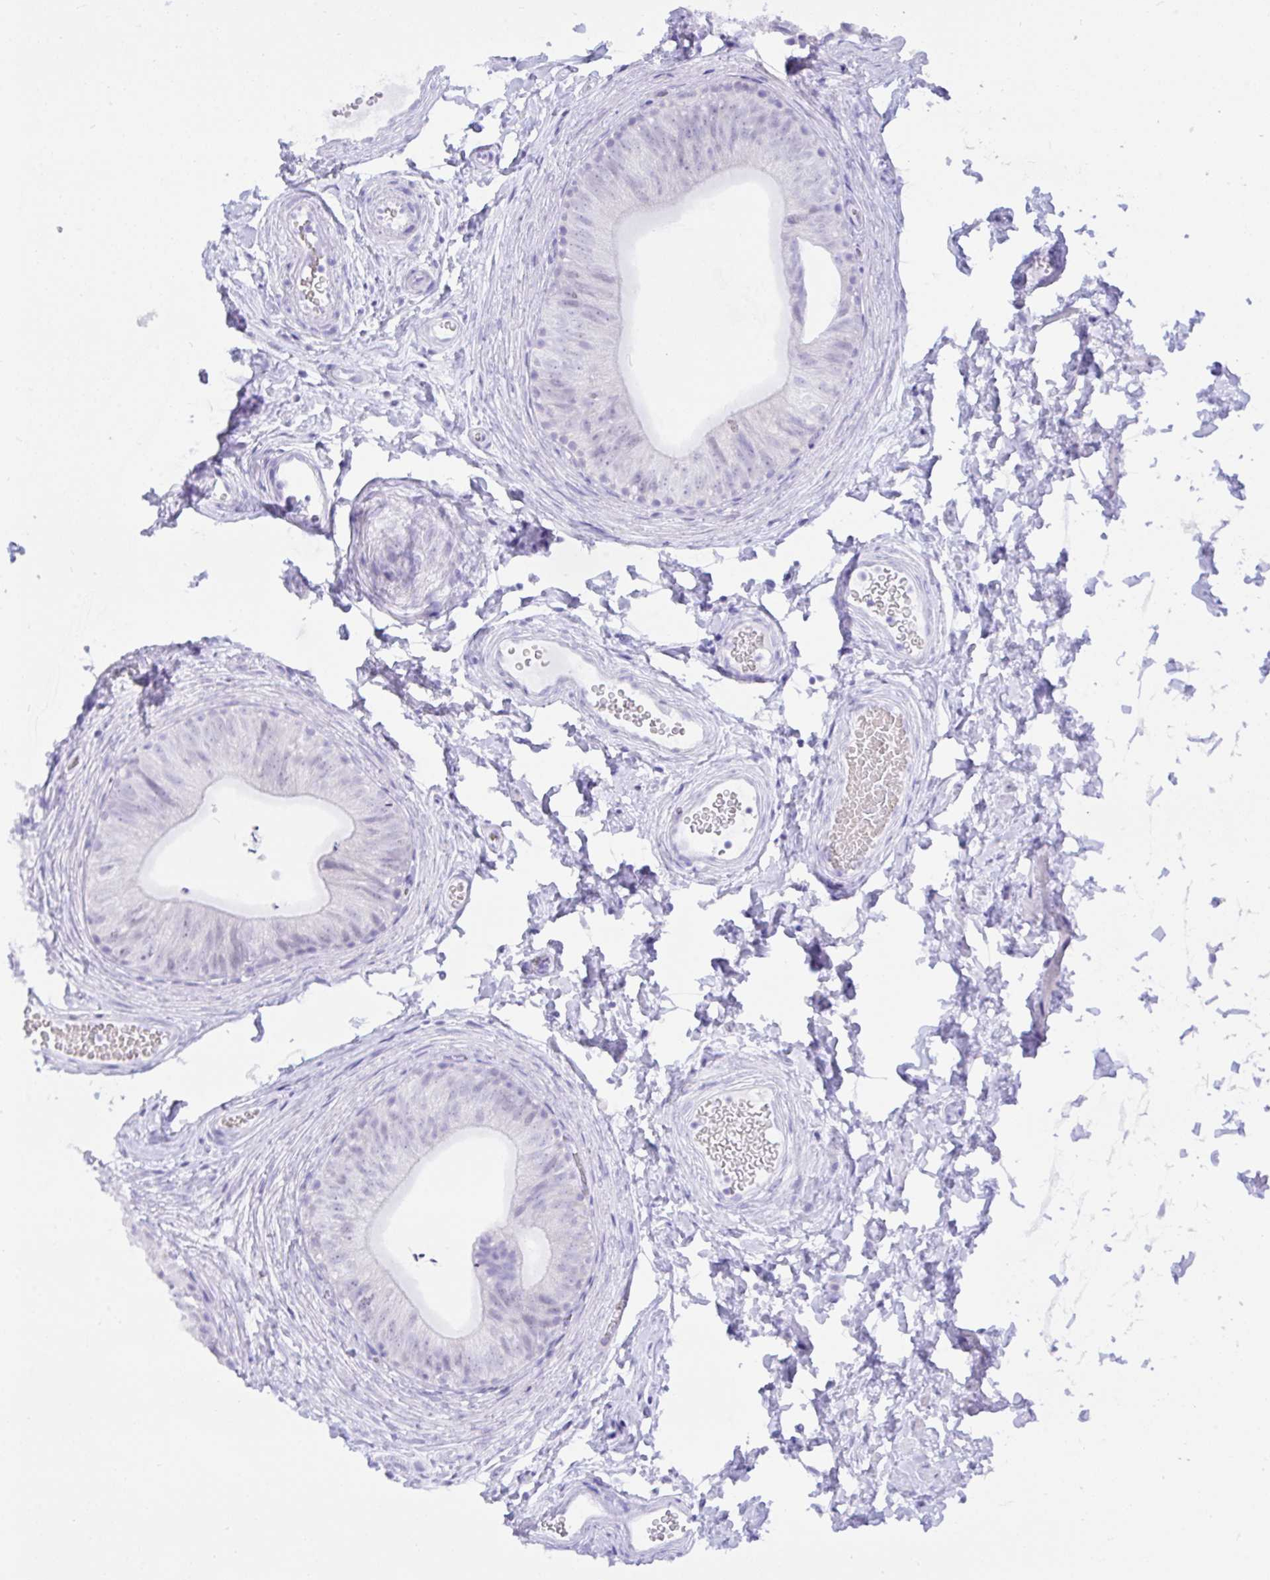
{"staining": {"intensity": "negative", "quantity": "none", "location": "none"}, "tissue": "epididymis", "cell_type": "Glandular cells", "image_type": "normal", "snomed": [{"axis": "morphology", "description": "Normal tissue, NOS"}, {"axis": "topography", "description": "Epididymis, spermatic cord, NOS"}, {"axis": "topography", "description": "Epididymis"}, {"axis": "topography", "description": "Peripheral nerve tissue"}], "caption": "Immunohistochemistry of unremarkable epididymis shows no positivity in glandular cells. The staining was performed using DAB (3,3'-diaminobenzidine) to visualize the protein expression in brown, while the nuclei were stained in blue with hematoxylin (Magnification: 20x).", "gene": "SEL1L2", "patient": {"sex": "male", "age": 29}}